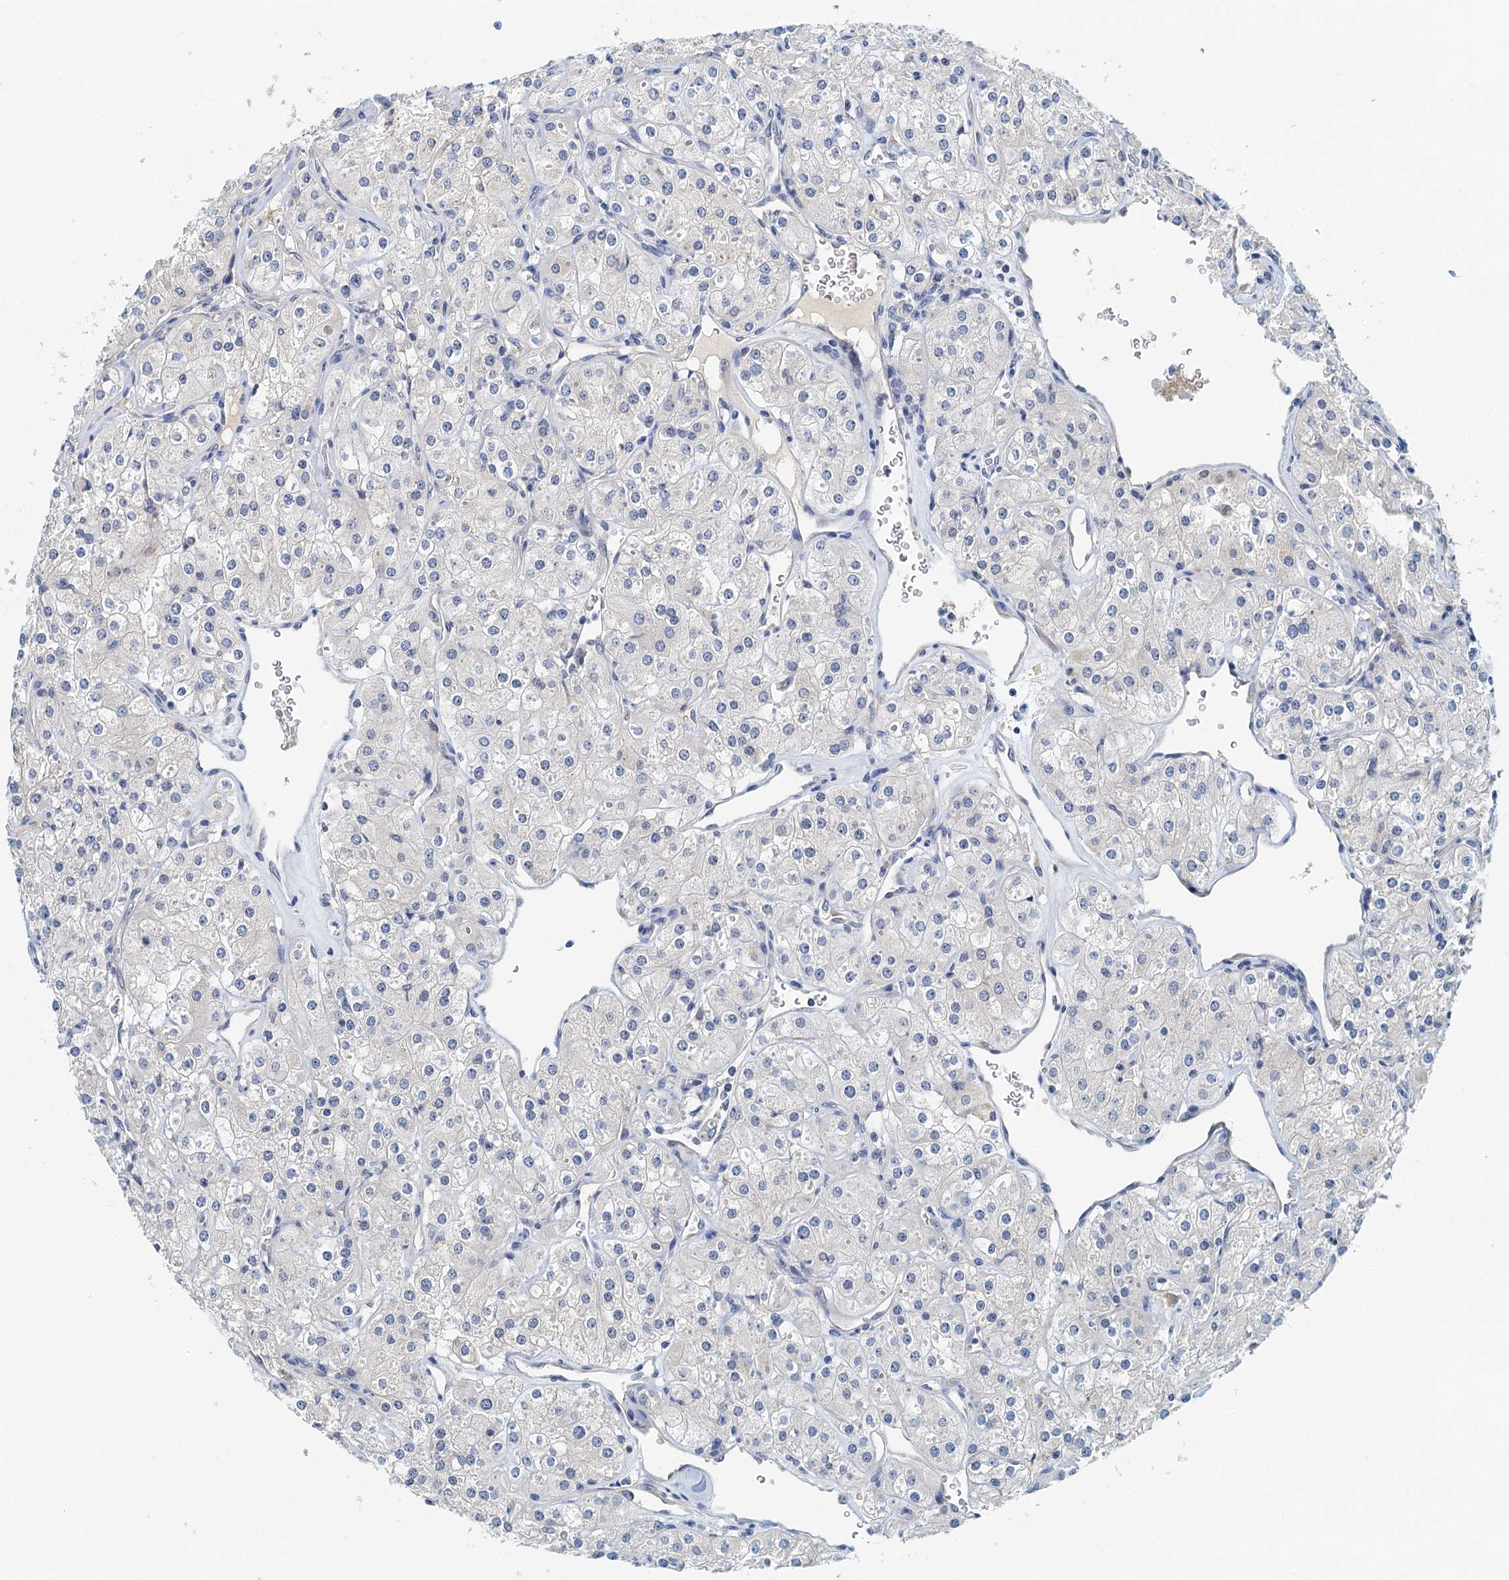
{"staining": {"intensity": "negative", "quantity": "none", "location": "none"}, "tissue": "renal cancer", "cell_type": "Tumor cells", "image_type": "cancer", "snomed": [{"axis": "morphology", "description": "Adenocarcinoma, NOS"}, {"axis": "topography", "description": "Kidney"}], "caption": "This is a micrograph of IHC staining of adenocarcinoma (renal), which shows no positivity in tumor cells.", "gene": "DTD1", "patient": {"sex": "male", "age": 77}}